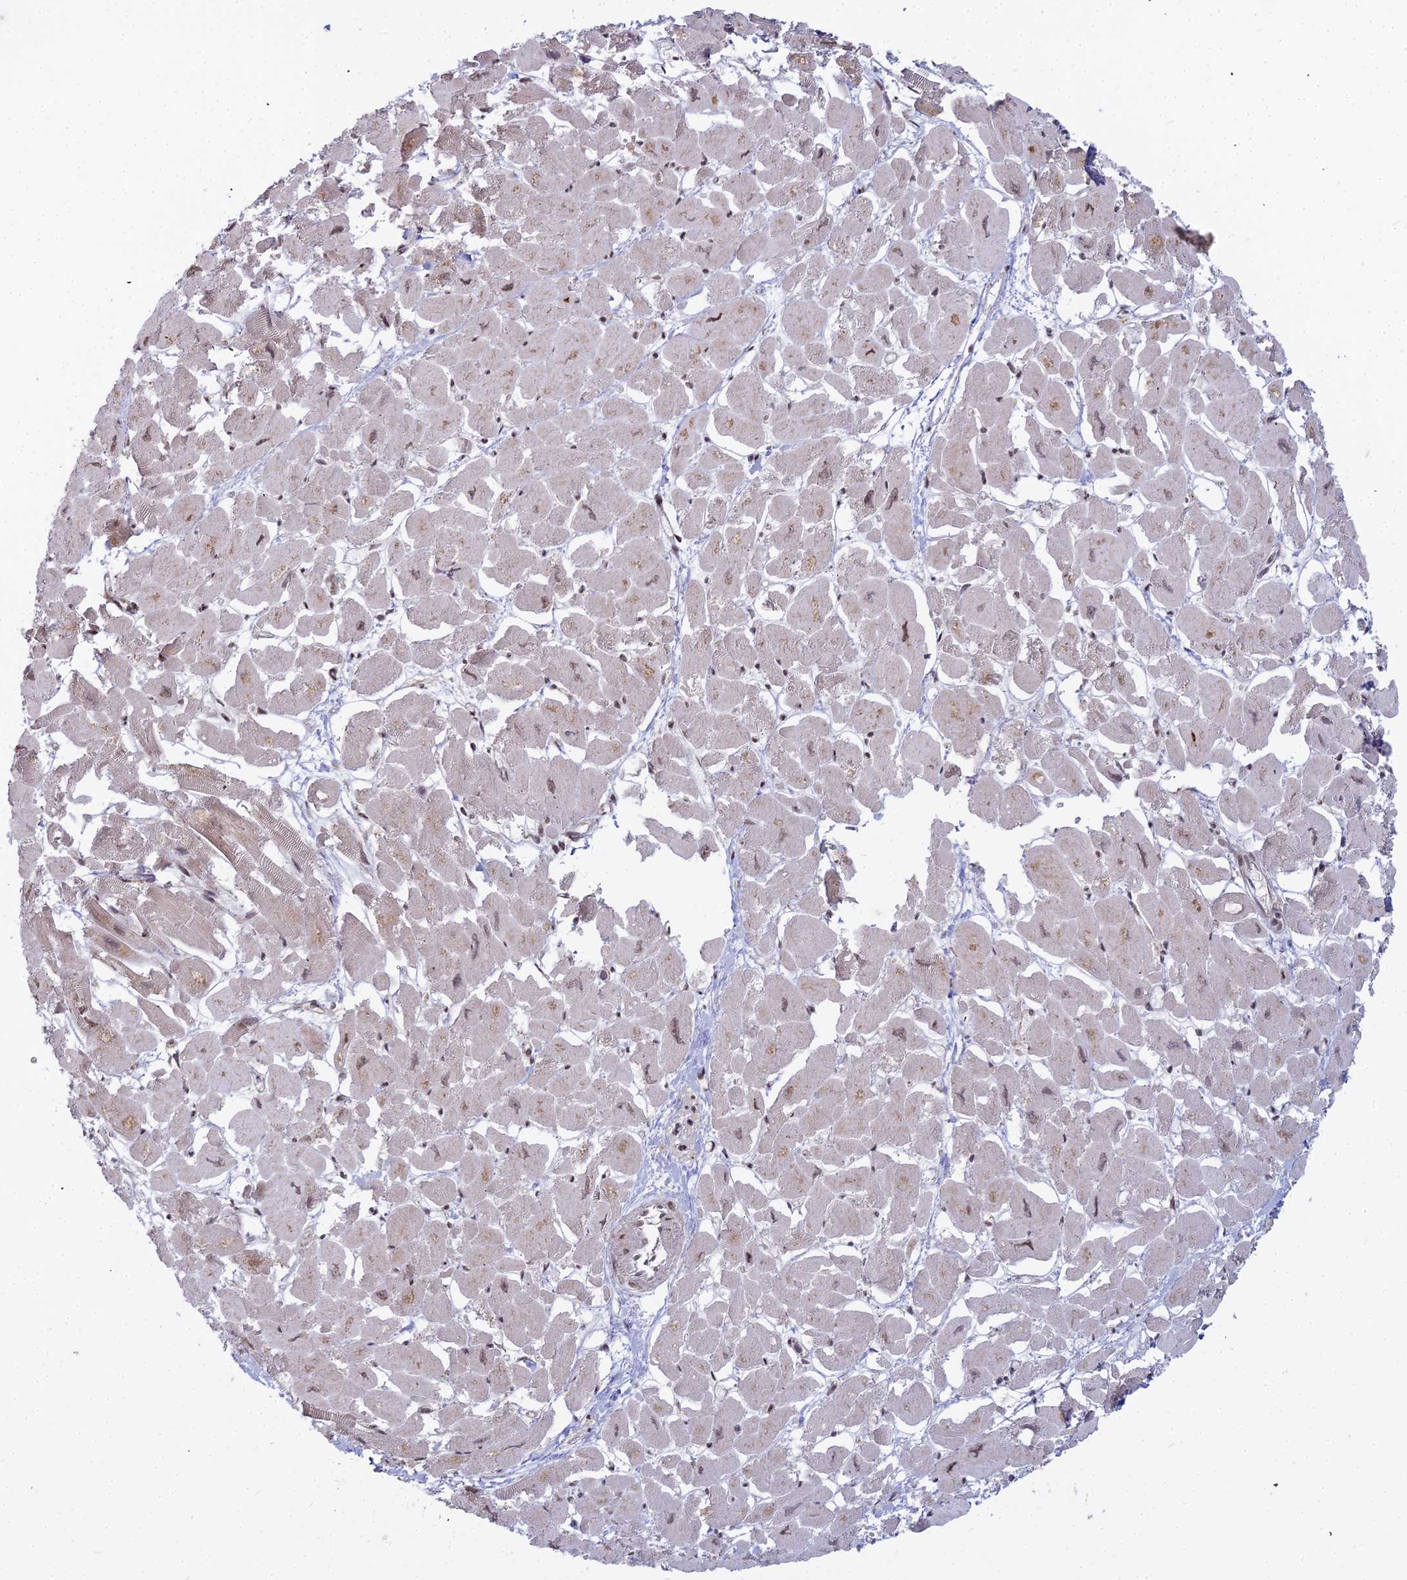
{"staining": {"intensity": "weak", "quantity": "25%-75%", "location": "cytoplasmic/membranous,nuclear"}, "tissue": "heart muscle", "cell_type": "Cardiomyocytes", "image_type": "normal", "snomed": [{"axis": "morphology", "description": "Normal tissue, NOS"}, {"axis": "topography", "description": "Heart"}], "caption": "Weak cytoplasmic/membranous,nuclear positivity for a protein is identified in approximately 25%-75% of cardiomyocytes of unremarkable heart muscle using immunohistochemistry (IHC).", "gene": "ABCA2", "patient": {"sex": "male", "age": 54}}